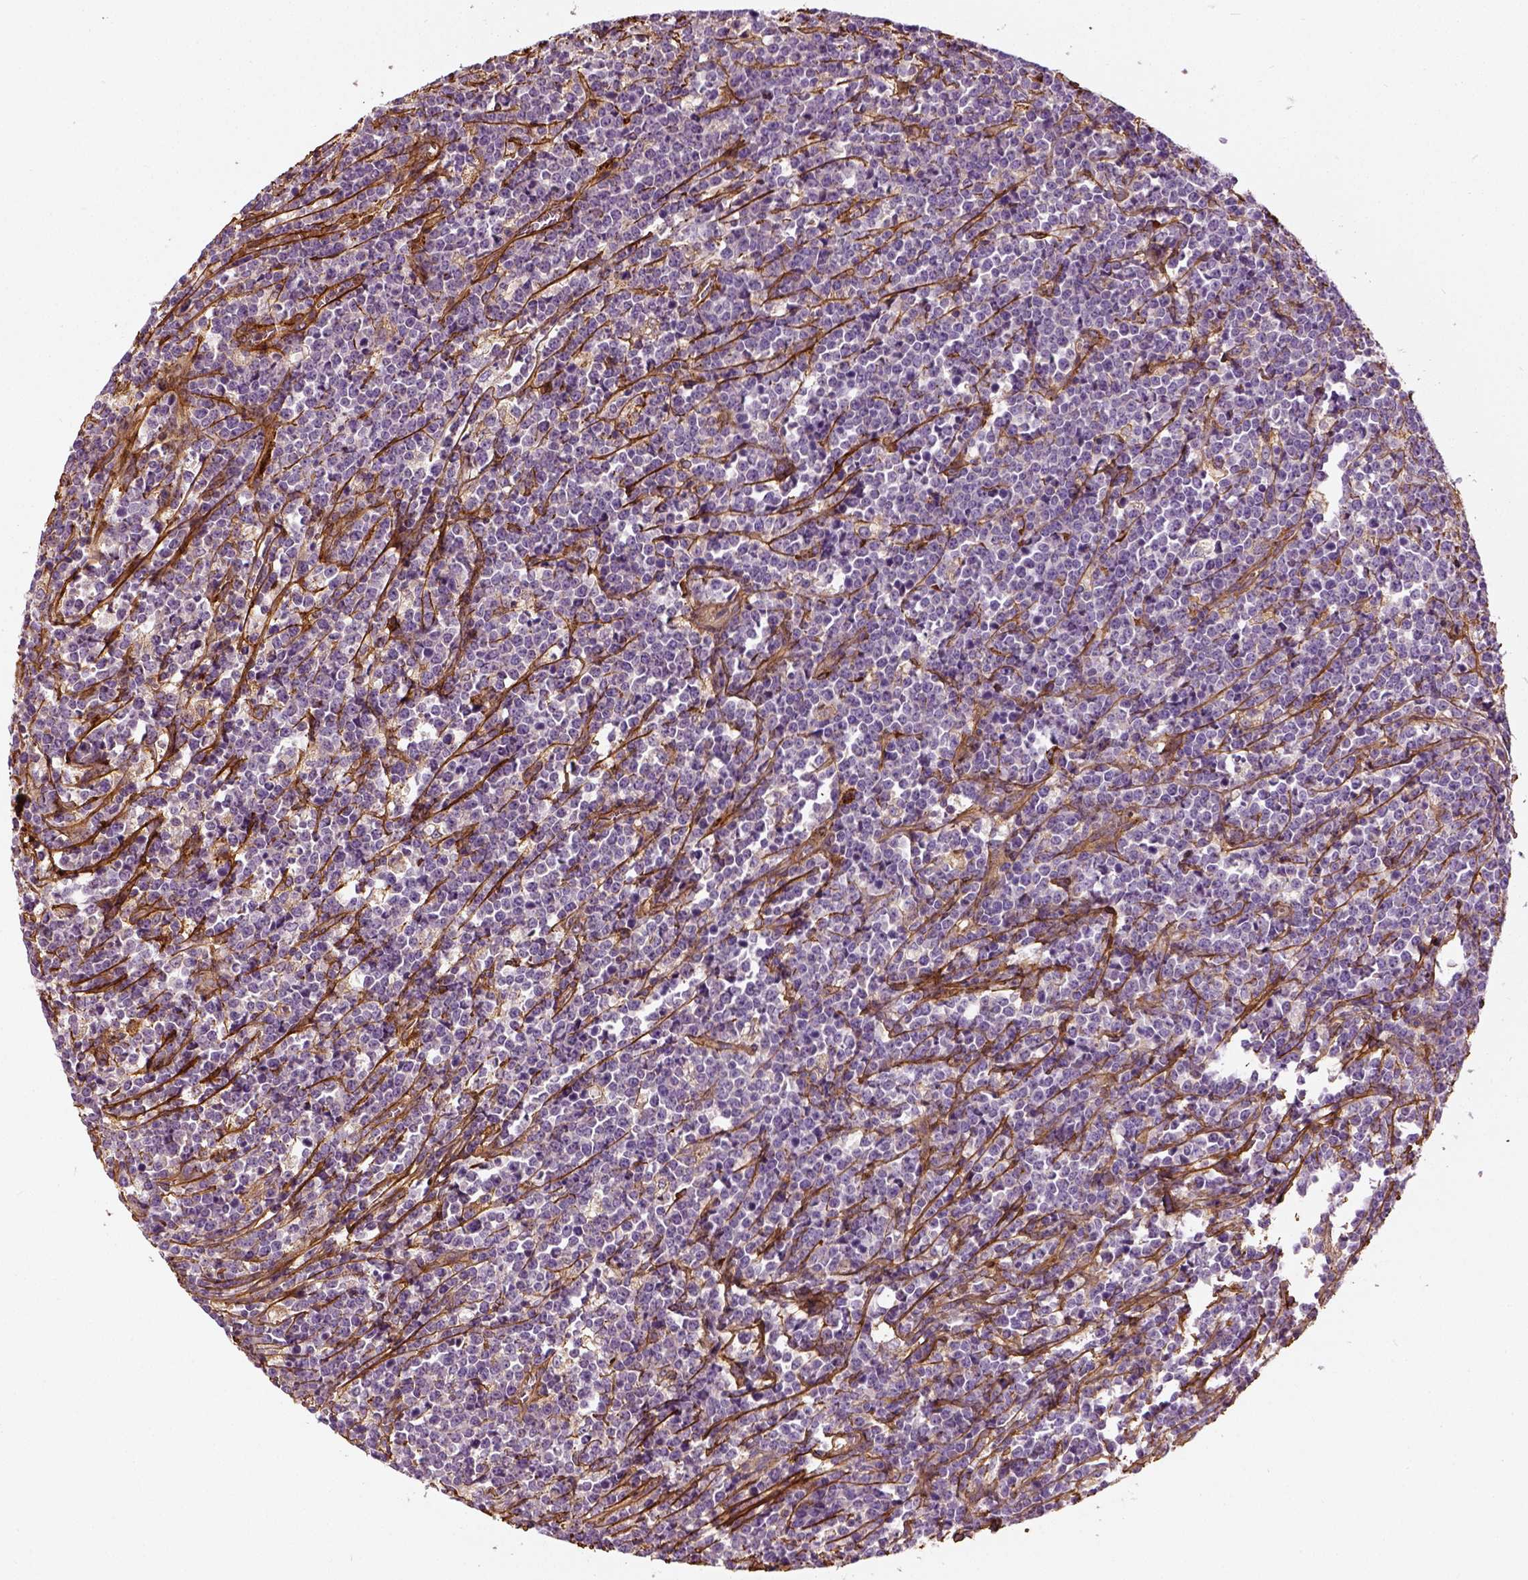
{"staining": {"intensity": "negative", "quantity": "none", "location": "none"}, "tissue": "lymphoma", "cell_type": "Tumor cells", "image_type": "cancer", "snomed": [{"axis": "morphology", "description": "Malignant lymphoma, non-Hodgkin's type, High grade"}, {"axis": "topography", "description": "Small intestine"}], "caption": "A high-resolution photomicrograph shows immunohistochemistry (IHC) staining of malignant lymphoma, non-Hodgkin's type (high-grade), which demonstrates no significant staining in tumor cells.", "gene": "COL6A2", "patient": {"sex": "female", "age": 56}}